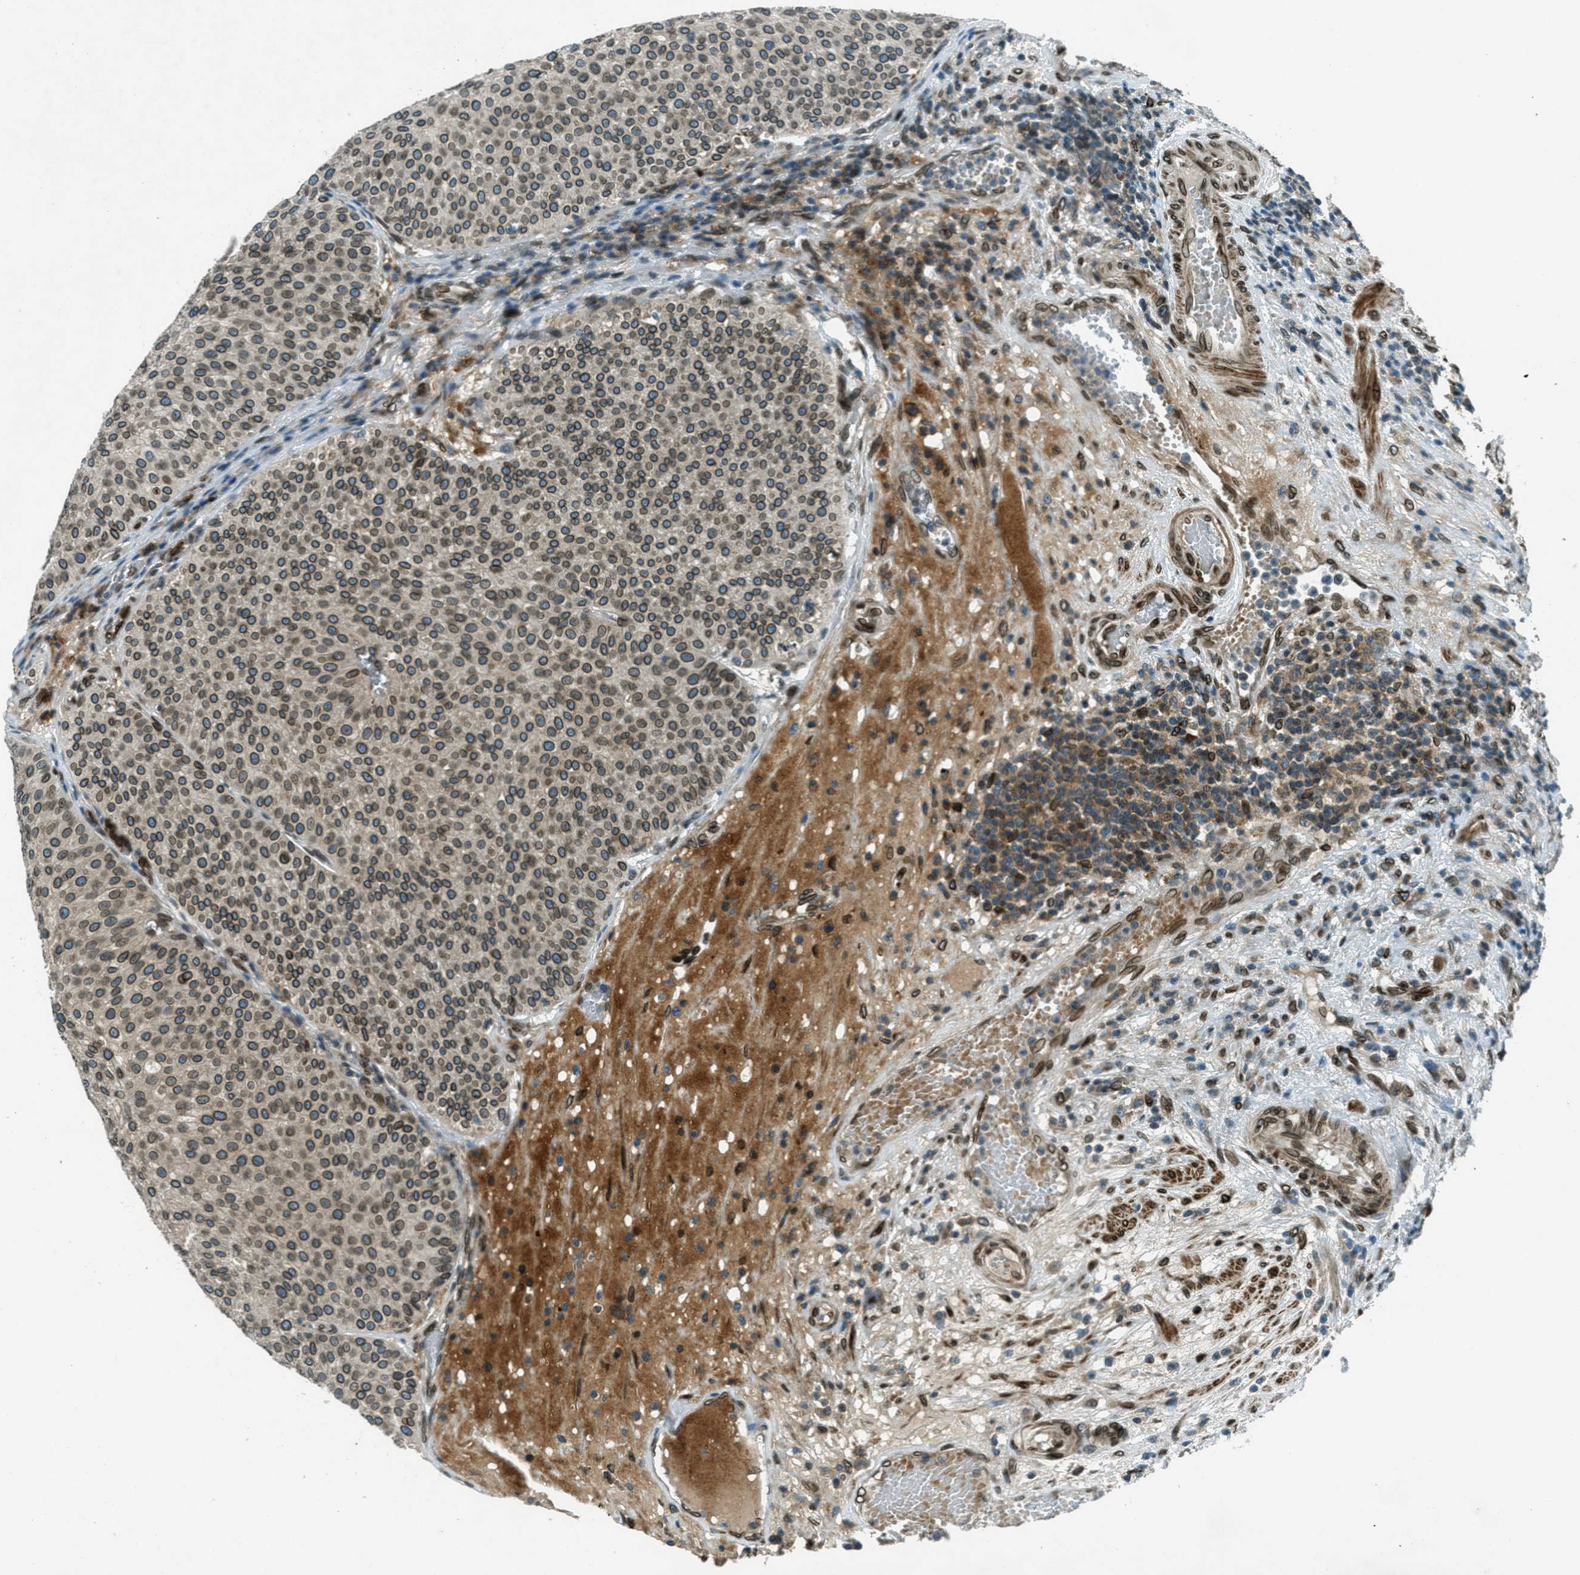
{"staining": {"intensity": "strong", "quantity": ">75%", "location": "cytoplasmic/membranous,nuclear"}, "tissue": "urothelial cancer", "cell_type": "Tumor cells", "image_type": "cancer", "snomed": [{"axis": "morphology", "description": "Urothelial carcinoma, Low grade"}, {"axis": "topography", "description": "Smooth muscle"}, {"axis": "topography", "description": "Urinary bladder"}], "caption": "Protein staining demonstrates strong cytoplasmic/membranous and nuclear expression in about >75% of tumor cells in low-grade urothelial carcinoma.", "gene": "LEMD2", "patient": {"sex": "male", "age": 60}}